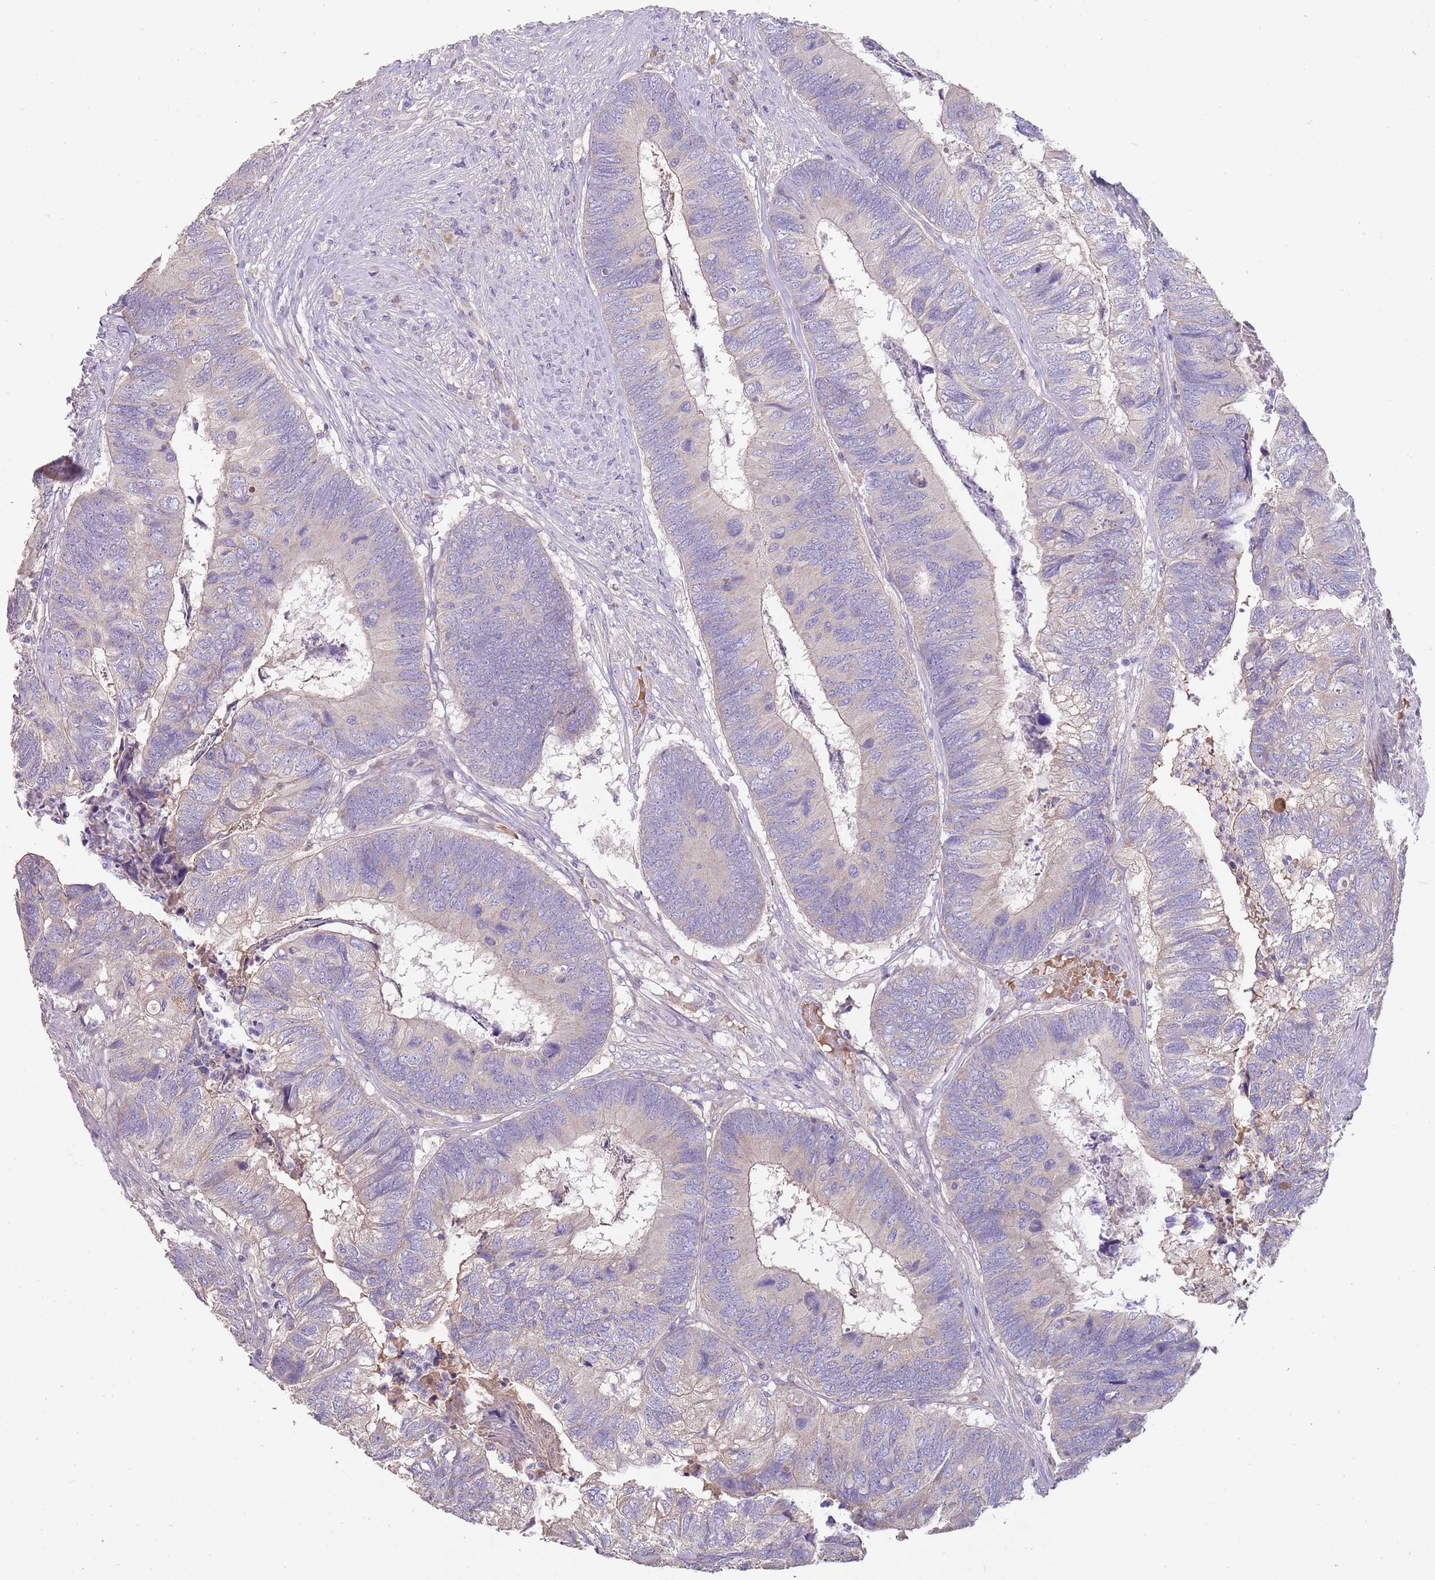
{"staining": {"intensity": "negative", "quantity": "none", "location": "none"}, "tissue": "colorectal cancer", "cell_type": "Tumor cells", "image_type": "cancer", "snomed": [{"axis": "morphology", "description": "Adenocarcinoma, NOS"}, {"axis": "topography", "description": "Colon"}], "caption": "High magnification brightfield microscopy of colorectal cancer (adenocarcinoma) stained with DAB (3,3'-diaminobenzidine) (brown) and counterstained with hematoxylin (blue): tumor cells show no significant staining.", "gene": "TRMO", "patient": {"sex": "female", "age": 67}}